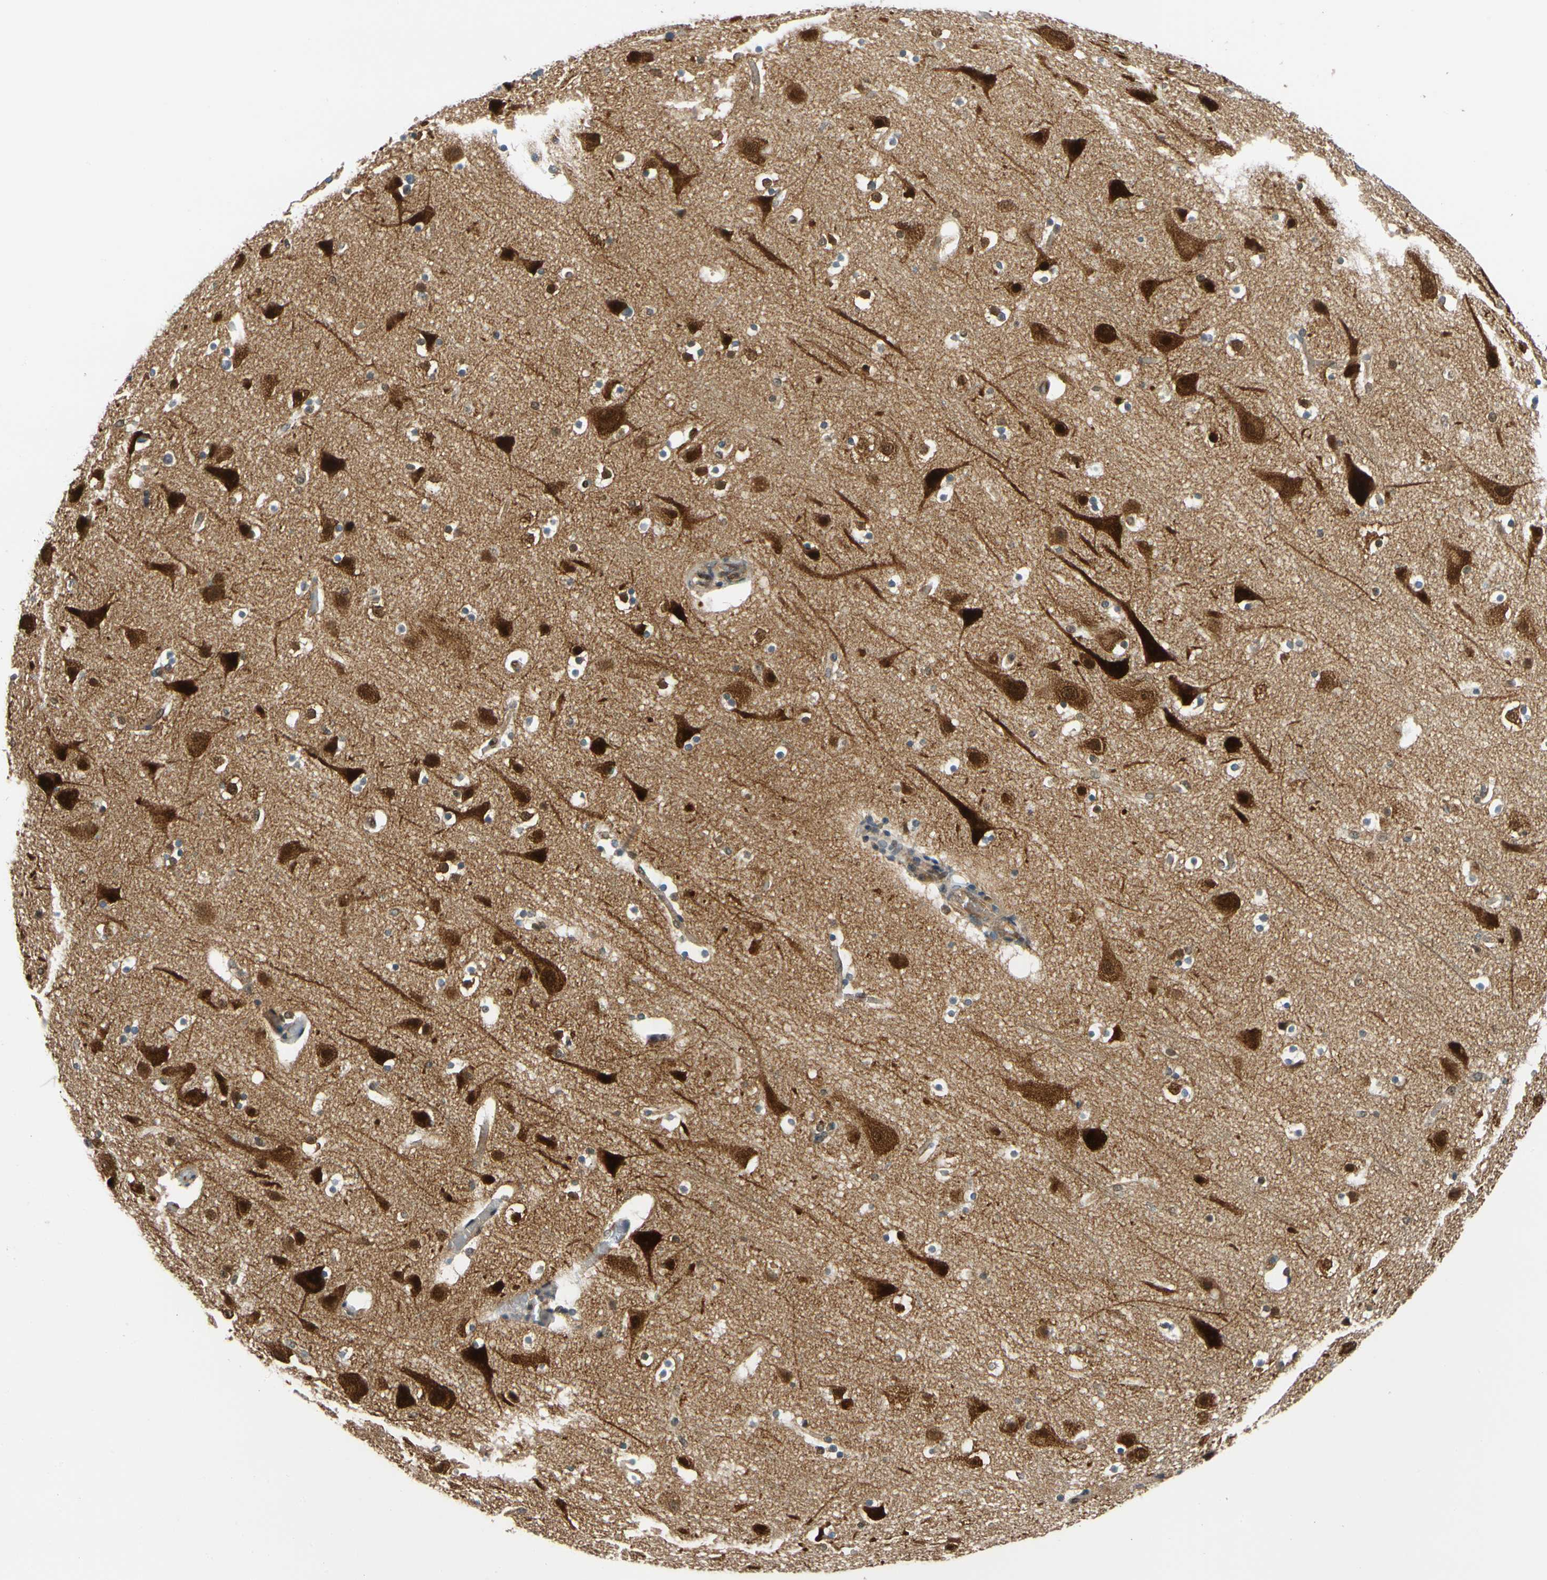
{"staining": {"intensity": "weak", "quantity": ">75%", "location": "cytoplasmic/membranous,nuclear"}, "tissue": "cerebral cortex", "cell_type": "Endothelial cells", "image_type": "normal", "snomed": [{"axis": "morphology", "description": "Normal tissue, NOS"}, {"axis": "topography", "description": "Cerebral cortex"}], "caption": "A low amount of weak cytoplasmic/membranous,nuclear expression is seen in approximately >75% of endothelial cells in normal cerebral cortex. (Brightfield microscopy of DAB IHC at high magnification).", "gene": "MAPK9", "patient": {"sex": "male", "age": 45}}